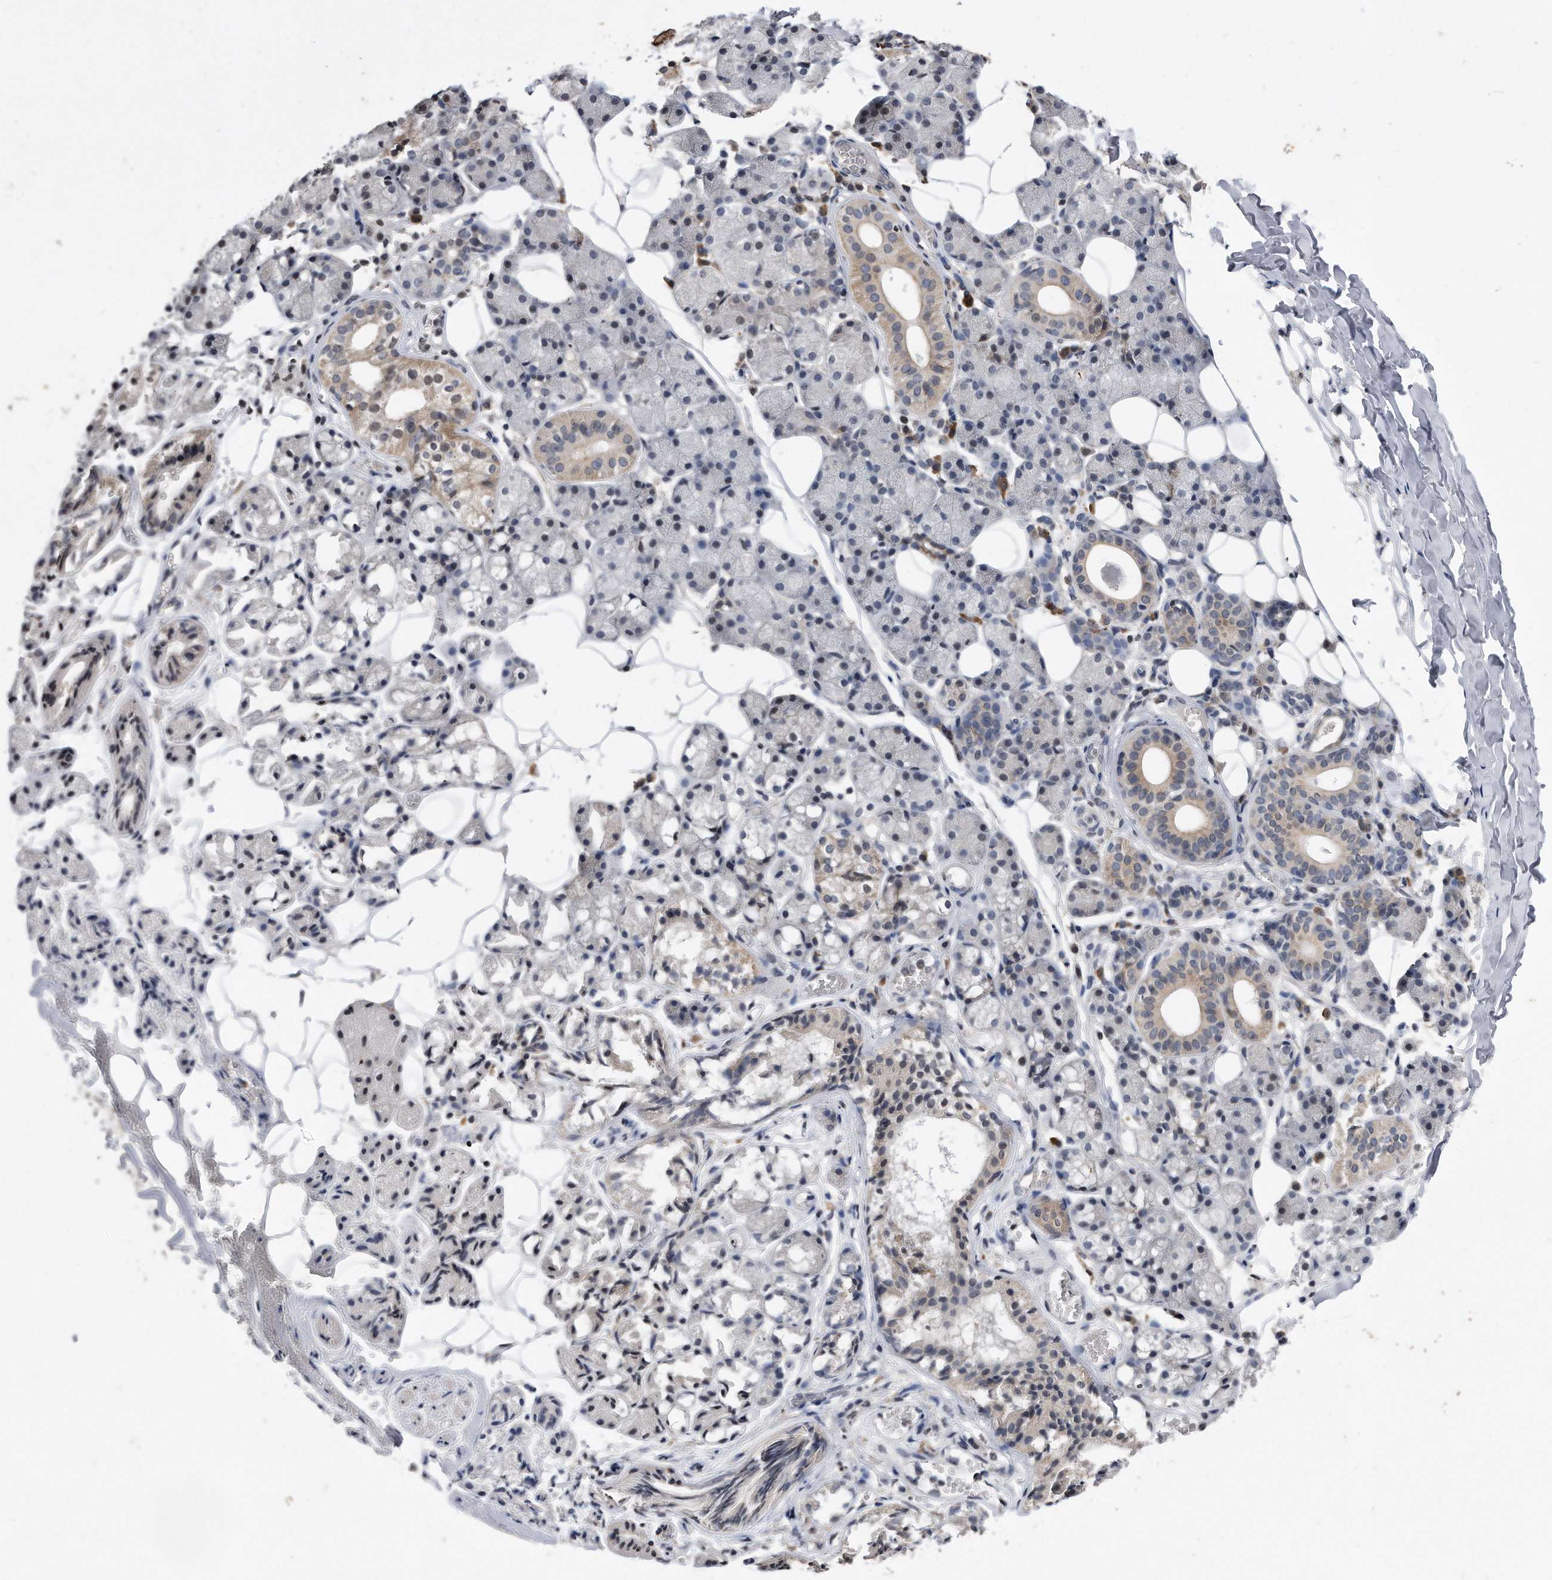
{"staining": {"intensity": "moderate", "quantity": "<25%", "location": "cytoplasmic/membranous"}, "tissue": "salivary gland", "cell_type": "Glandular cells", "image_type": "normal", "snomed": [{"axis": "morphology", "description": "Normal tissue, NOS"}, {"axis": "topography", "description": "Salivary gland"}], "caption": "Immunohistochemical staining of normal salivary gland demonstrates low levels of moderate cytoplasmic/membranous staining in approximately <25% of glandular cells. The staining was performed using DAB (3,3'-diaminobenzidine), with brown indicating positive protein expression. Nuclei are stained blue with hematoxylin.", "gene": "DAB1", "patient": {"sex": "female", "age": 33}}